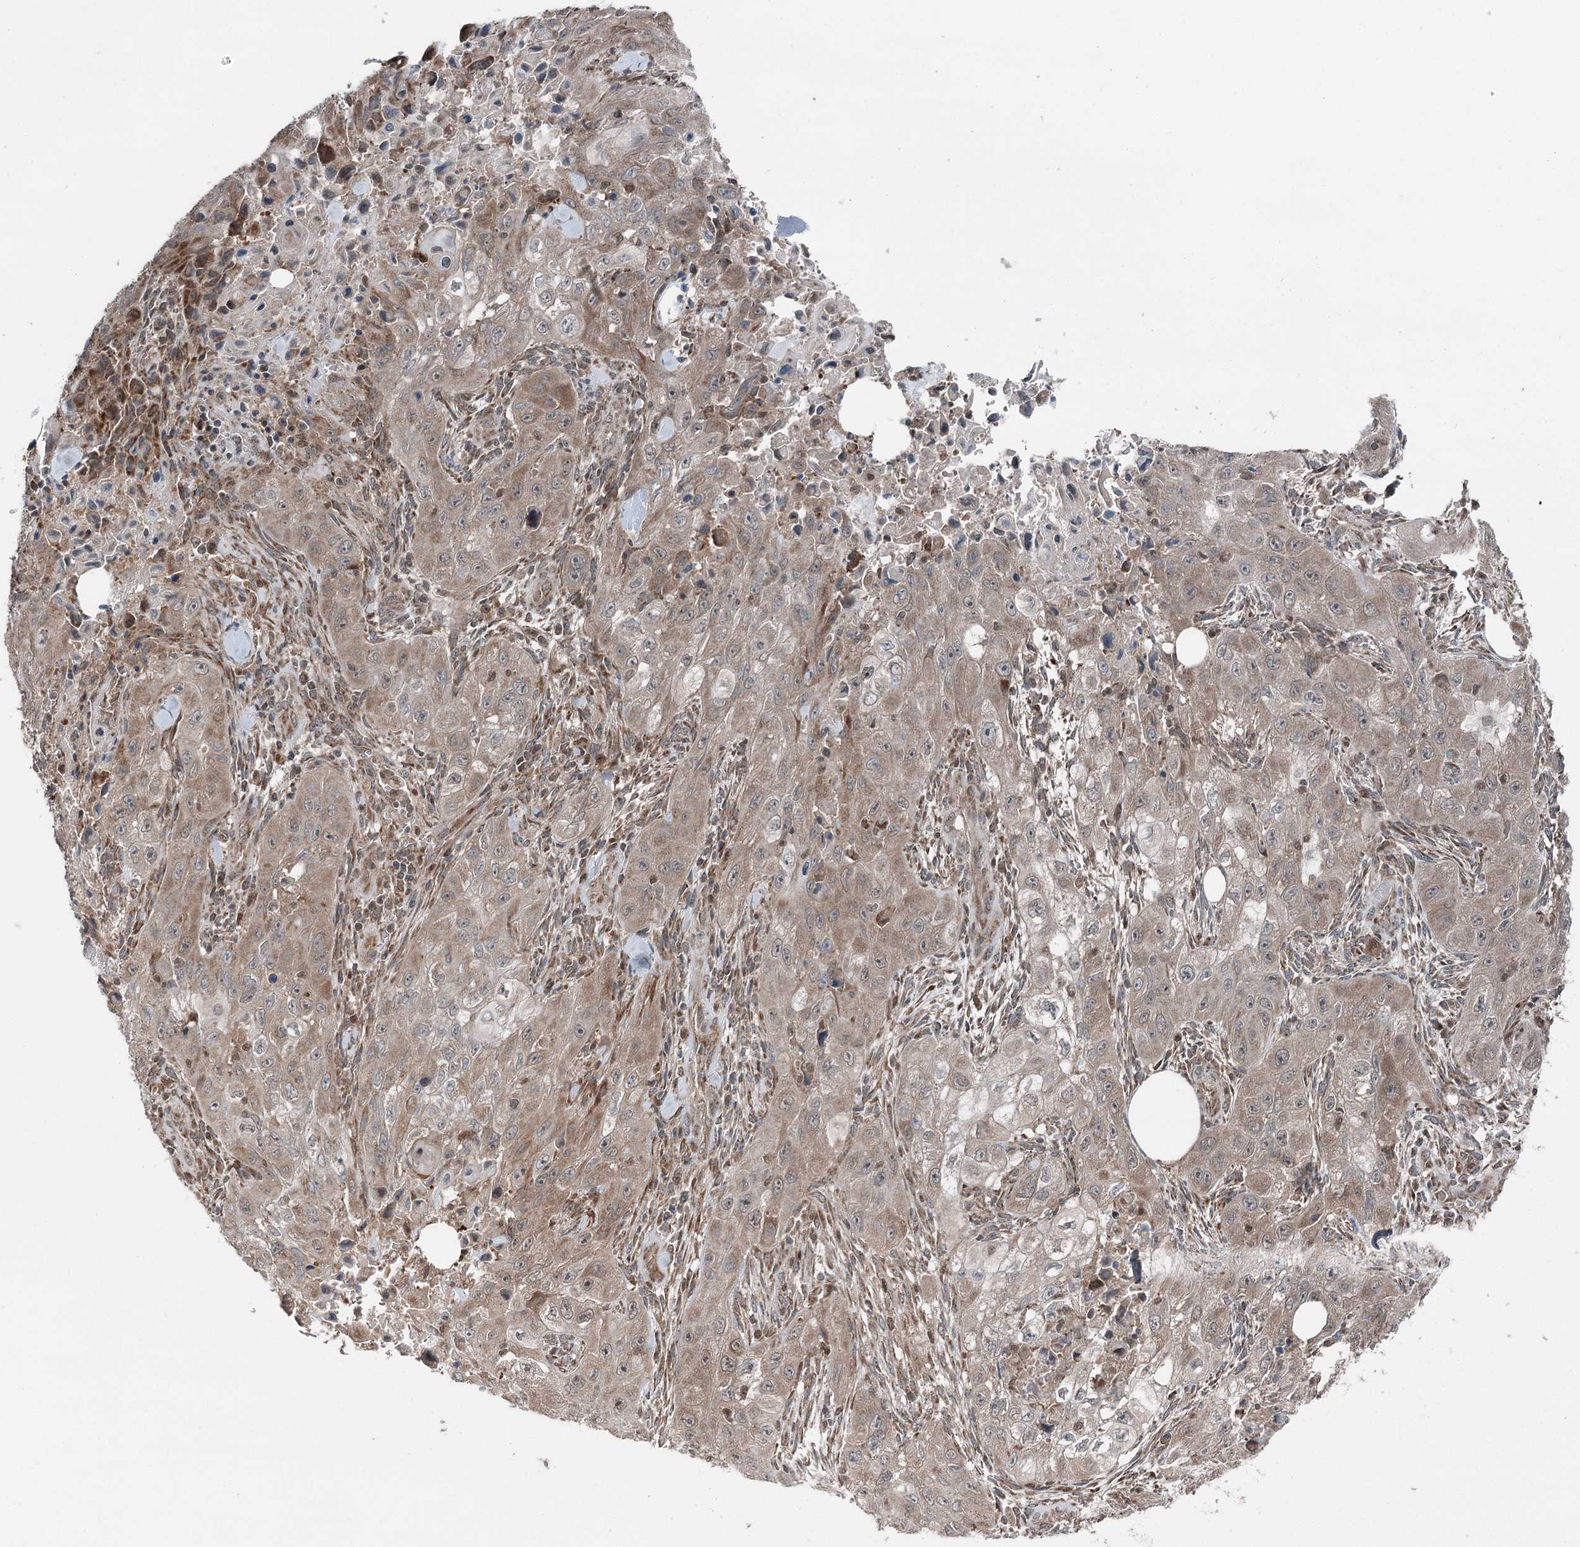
{"staining": {"intensity": "weak", "quantity": "25%-75%", "location": "cytoplasmic/membranous"}, "tissue": "skin cancer", "cell_type": "Tumor cells", "image_type": "cancer", "snomed": [{"axis": "morphology", "description": "Squamous cell carcinoma, NOS"}, {"axis": "topography", "description": "Skin"}, {"axis": "topography", "description": "Subcutis"}], "caption": "A brown stain shows weak cytoplasmic/membranous staining of a protein in skin cancer tumor cells. Nuclei are stained in blue.", "gene": "WAPL", "patient": {"sex": "male", "age": 73}}